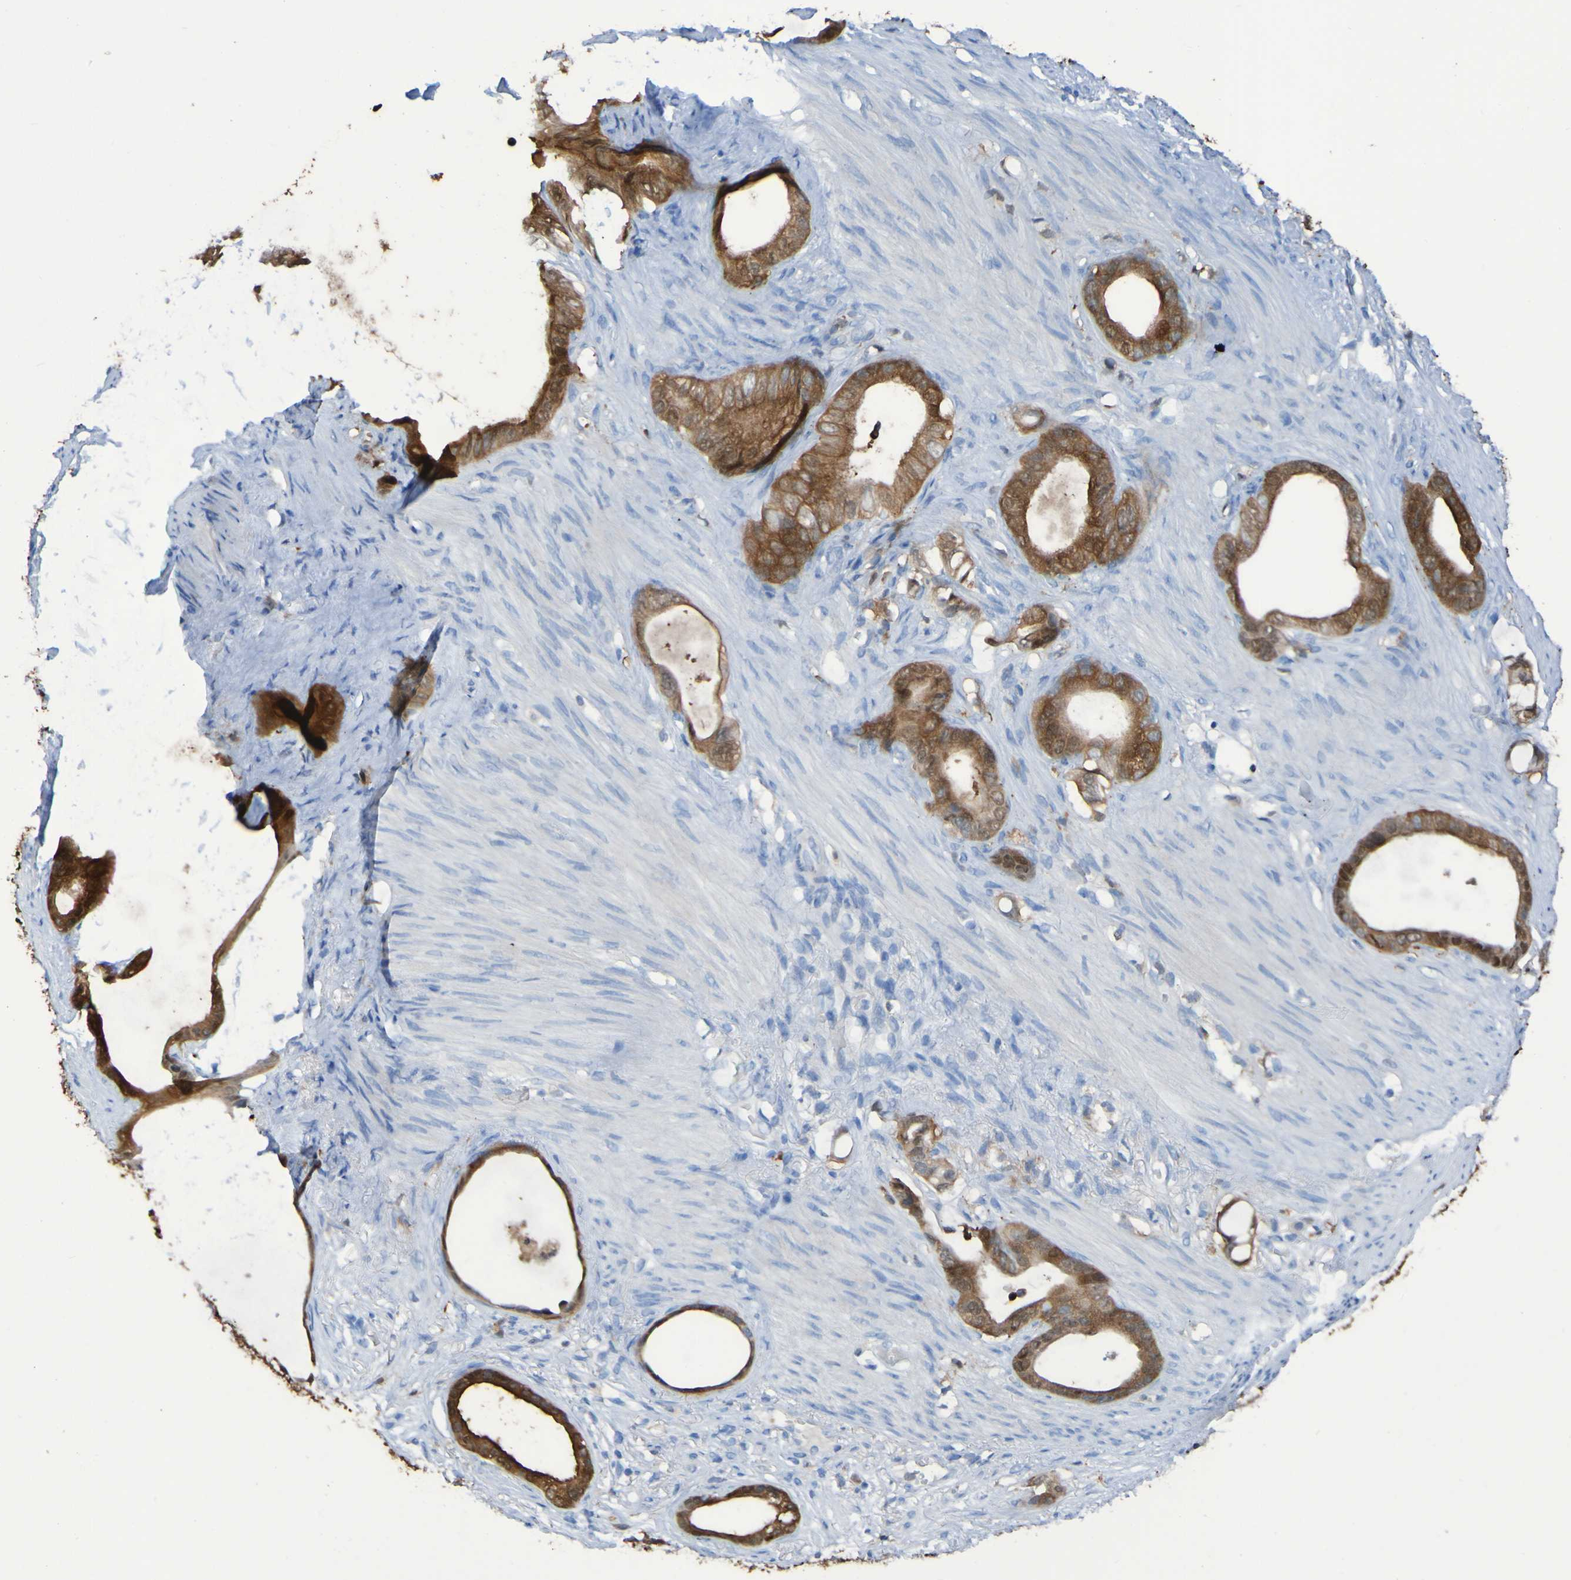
{"staining": {"intensity": "moderate", "quantity": ">75%", "location": "cytoplasmic/membranous"}, "tissue": "stomach cancer", "cell_type": "Tumor cells", "image_type": "cancer", "snomed": [{"axis": "morphology", "description": "Adenocarcinoma, NOS"}, {"axis": "topography", "description": "Stomach"}], "caption": "The immunohistochemical stain labels moderate cytoplasmic/membranous staining in tumor cells of adenocarcinoma (stomach) tissue.", "gene": "MPPE1", "patient": {"sex": "female", "age": 75}}